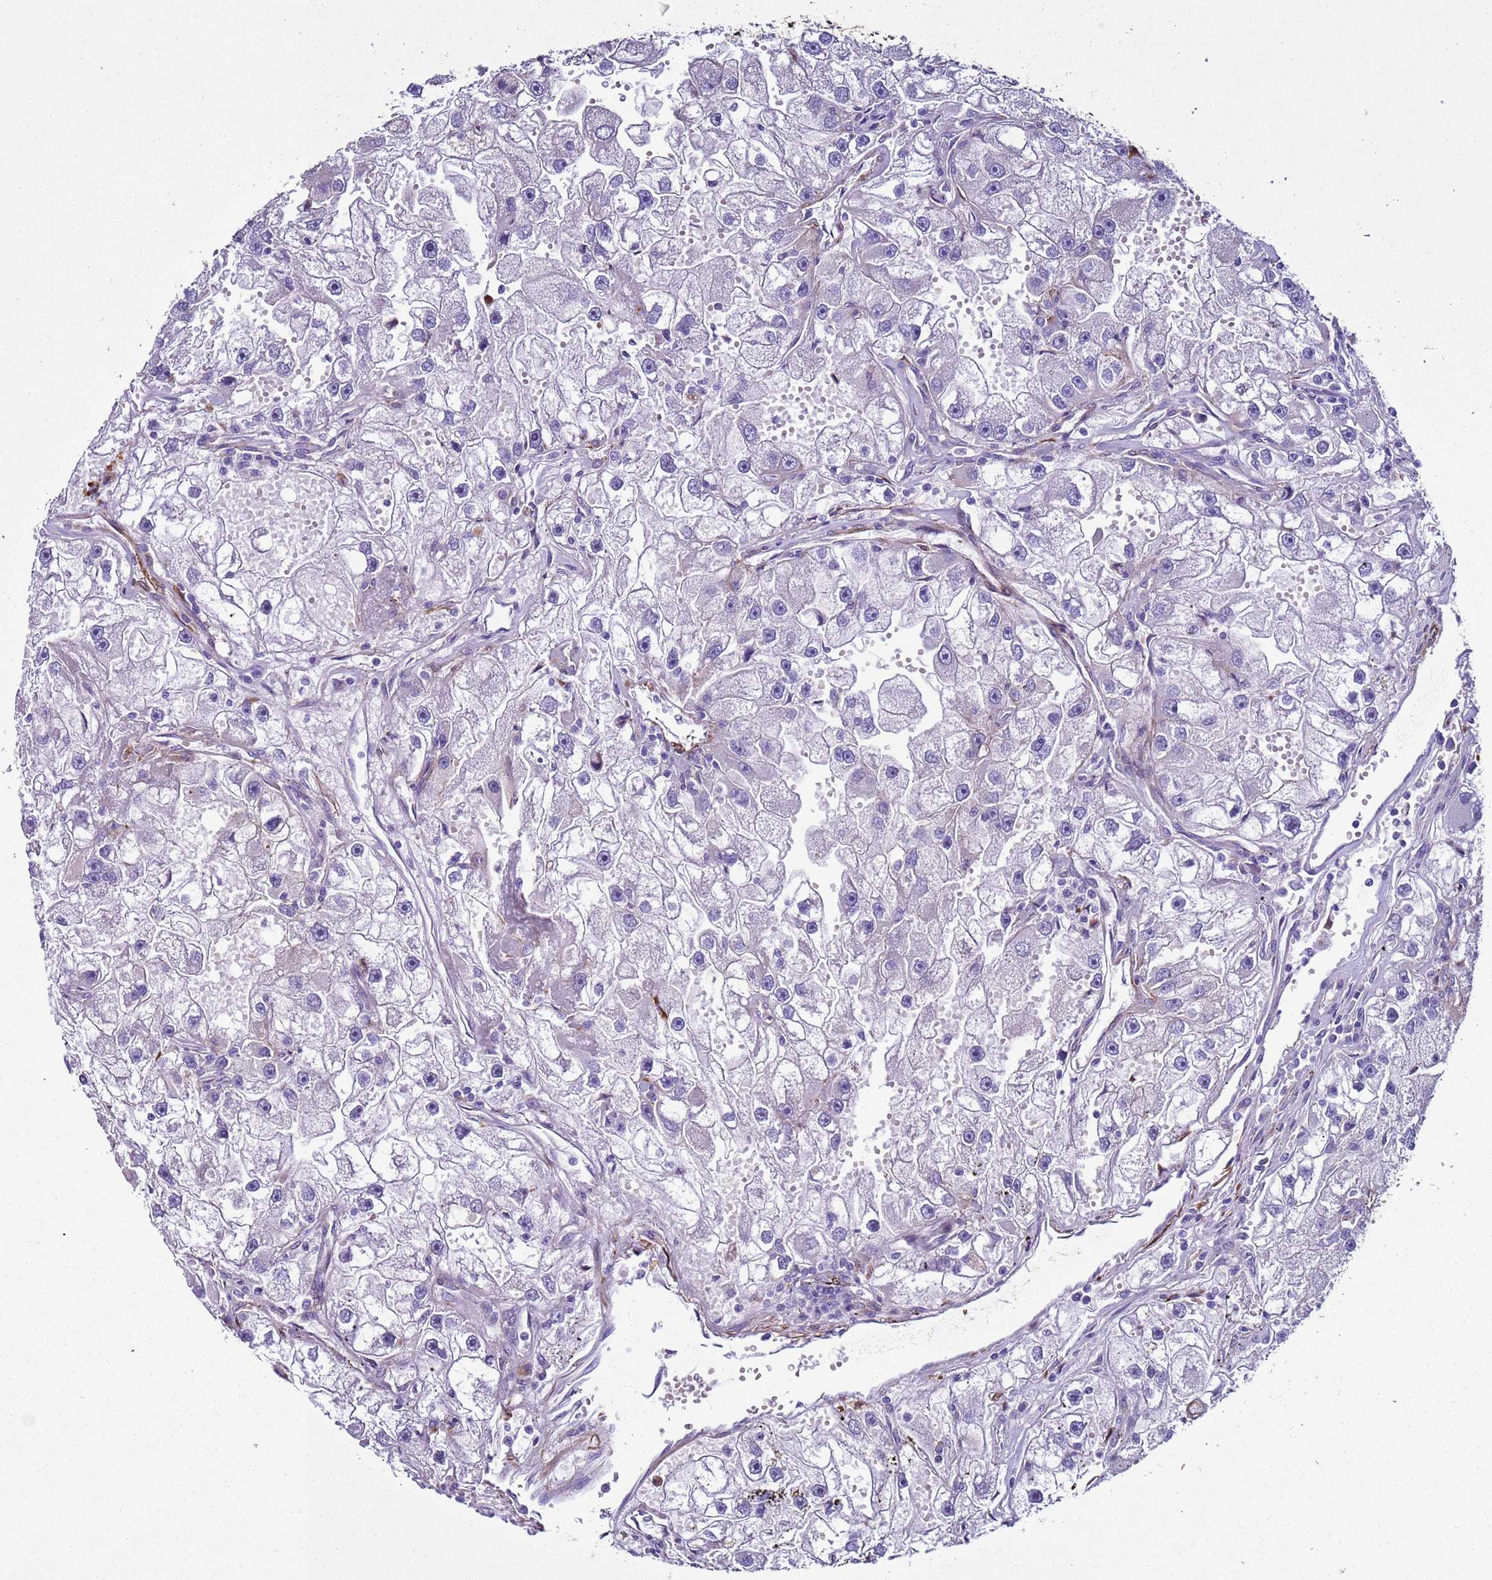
{"staining": {"intensity": "negative", "quantity": "none", "location": "none"}, "tissue": "renal cancer", "cell_type": "Tumor cells", "image_type": "cancer", "snomed": [{"axis": "morphology", "description": "Adenocarcinoma, NOS"}, {"axis": "topography", "description": "Kidney"}], "caption": "Renal cancer was stained to show a protein in brown. There is no significant expression in tumor cells. (DAB (3,3'-diaminobenzidine) immunohistochemistry (IHC) with hematoxylin counter stain).", "gene": "RABL2B", "patient": {"sex": "male", "age": 63}}